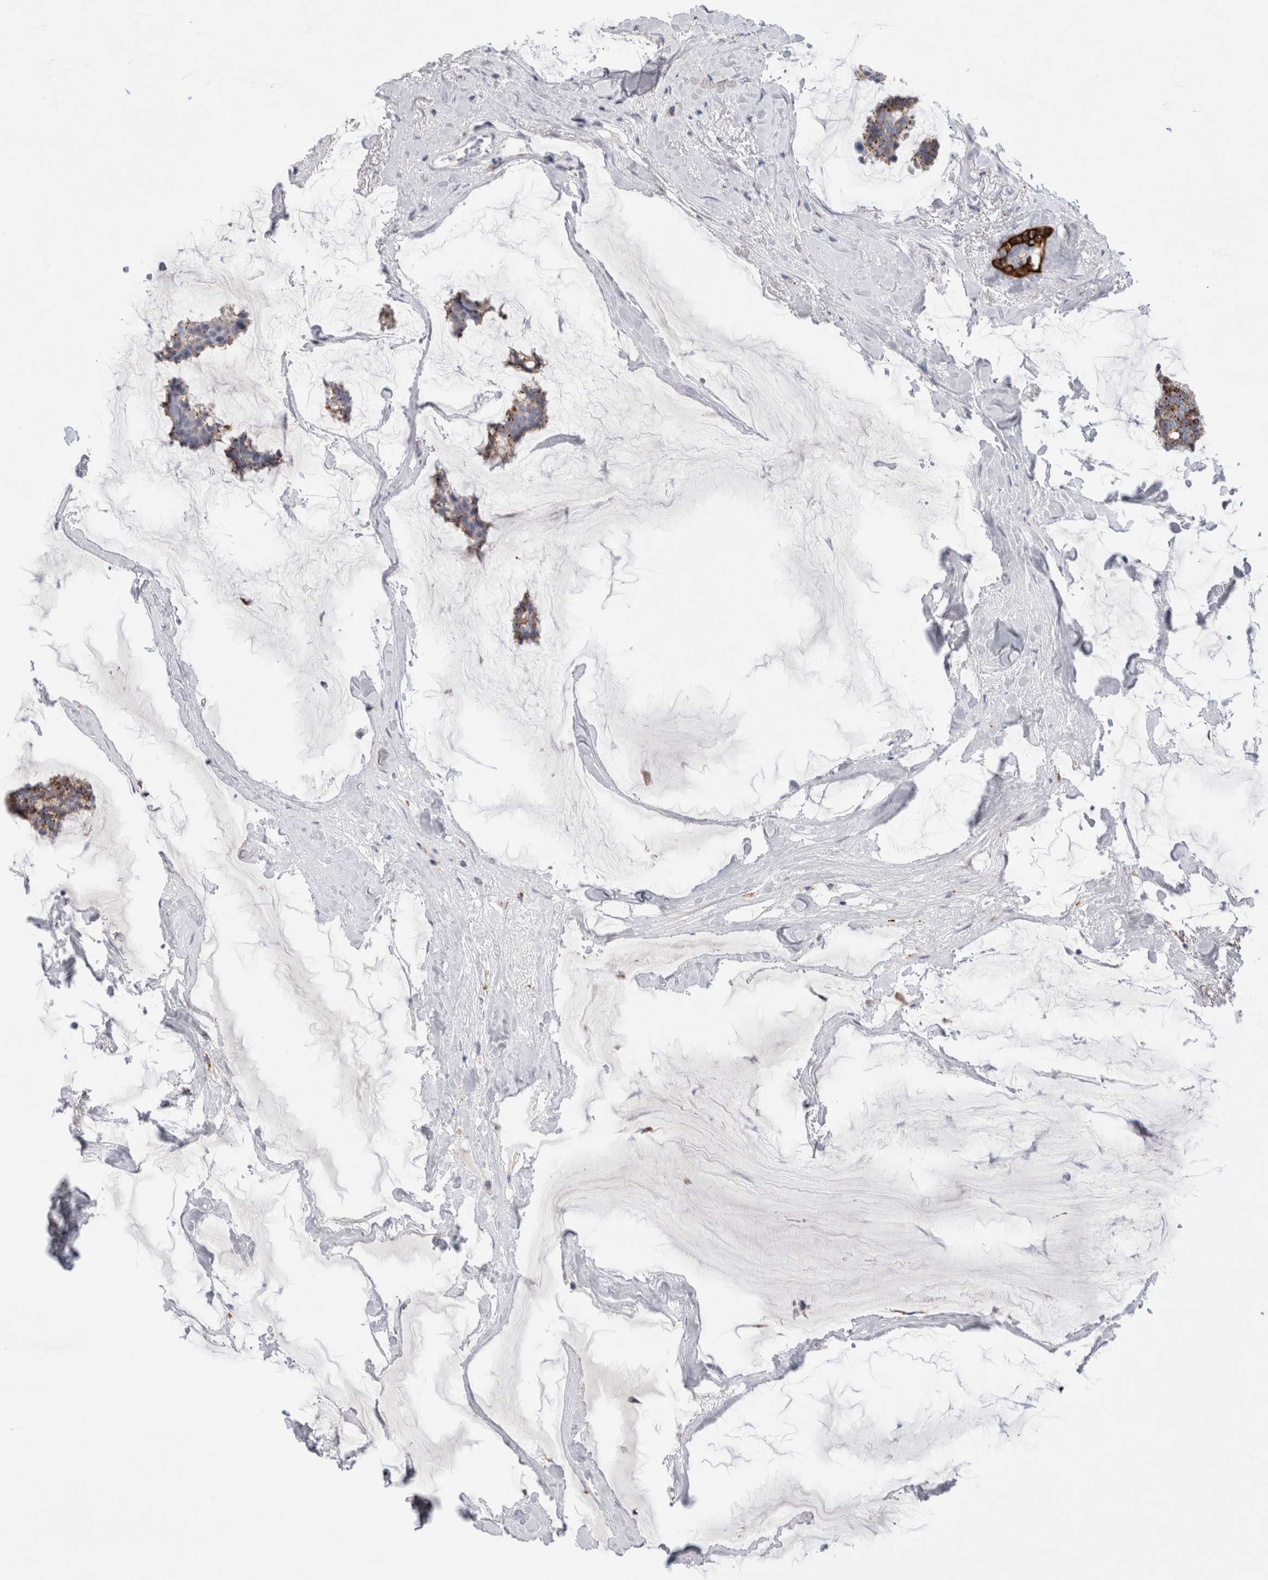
{"staining": {"intensity": "strong", "quantity": "25%-75%", "location": "cytoplasmic/membranous"}, "tissue": "breast cancer", "cell_type": "Tumor cells", "image_type": "cancer", "snomed": [{"axis": "morphology", "description": "Duct carcinoma"}, {"axis": "topography", "description": "Breast"}], "caption": "Immunohistochemical staining of human breast cancer exhibits high levels of strong cytoplasmic/membranous staining in about 25%-75% of tumor cells. The staining was performed using DAB (3,3'-diaminobenzidine) to visualize the protein expression in brown, while the nuclei were stained in blue with hematoxylin (Magnification: 20x).", "gene": "GAA", "patient": {"sex": "female", "age": 93}}